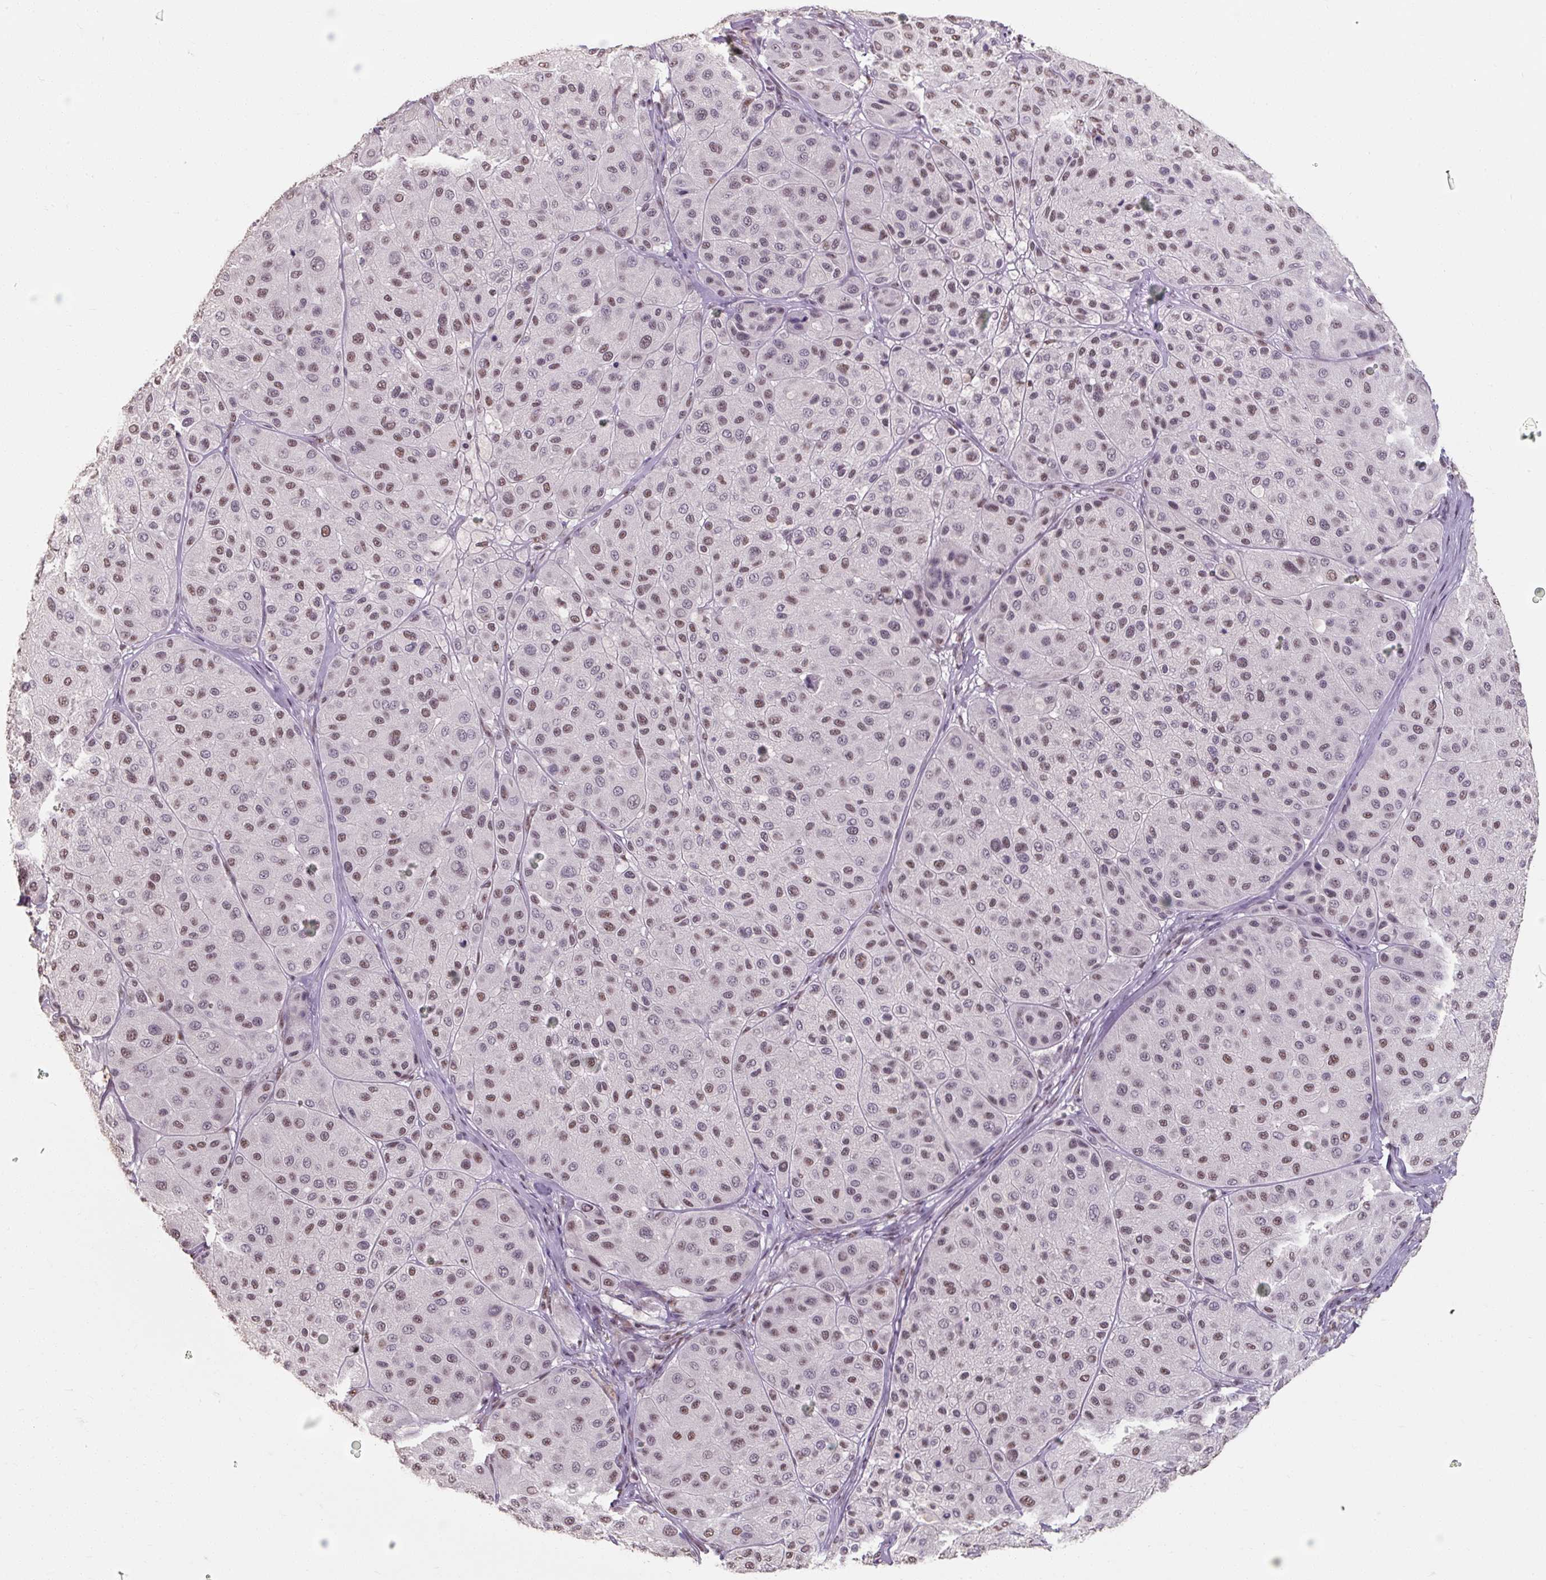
{"staining": {"intensity": "weak", "quantity": "25%-75%", "location": "nuclear"}, "tissue": "melanoma", "cell_type": "Tumor cells", "image_type": "cancer", "snomed": [{"axis": "morphology", "description": "Malignant melanoma, Metastatic site"}, {"axis": "topography", "description": "Smooth muscle"}], "caption": "Protein expression analysis of malignant melanoma (metastatic site) reveals weak nuclear expression in about 25%-75% of tumor cells.", "gene": "ZFTRAF1", "patient": {"sex": "male", "age": 41}}